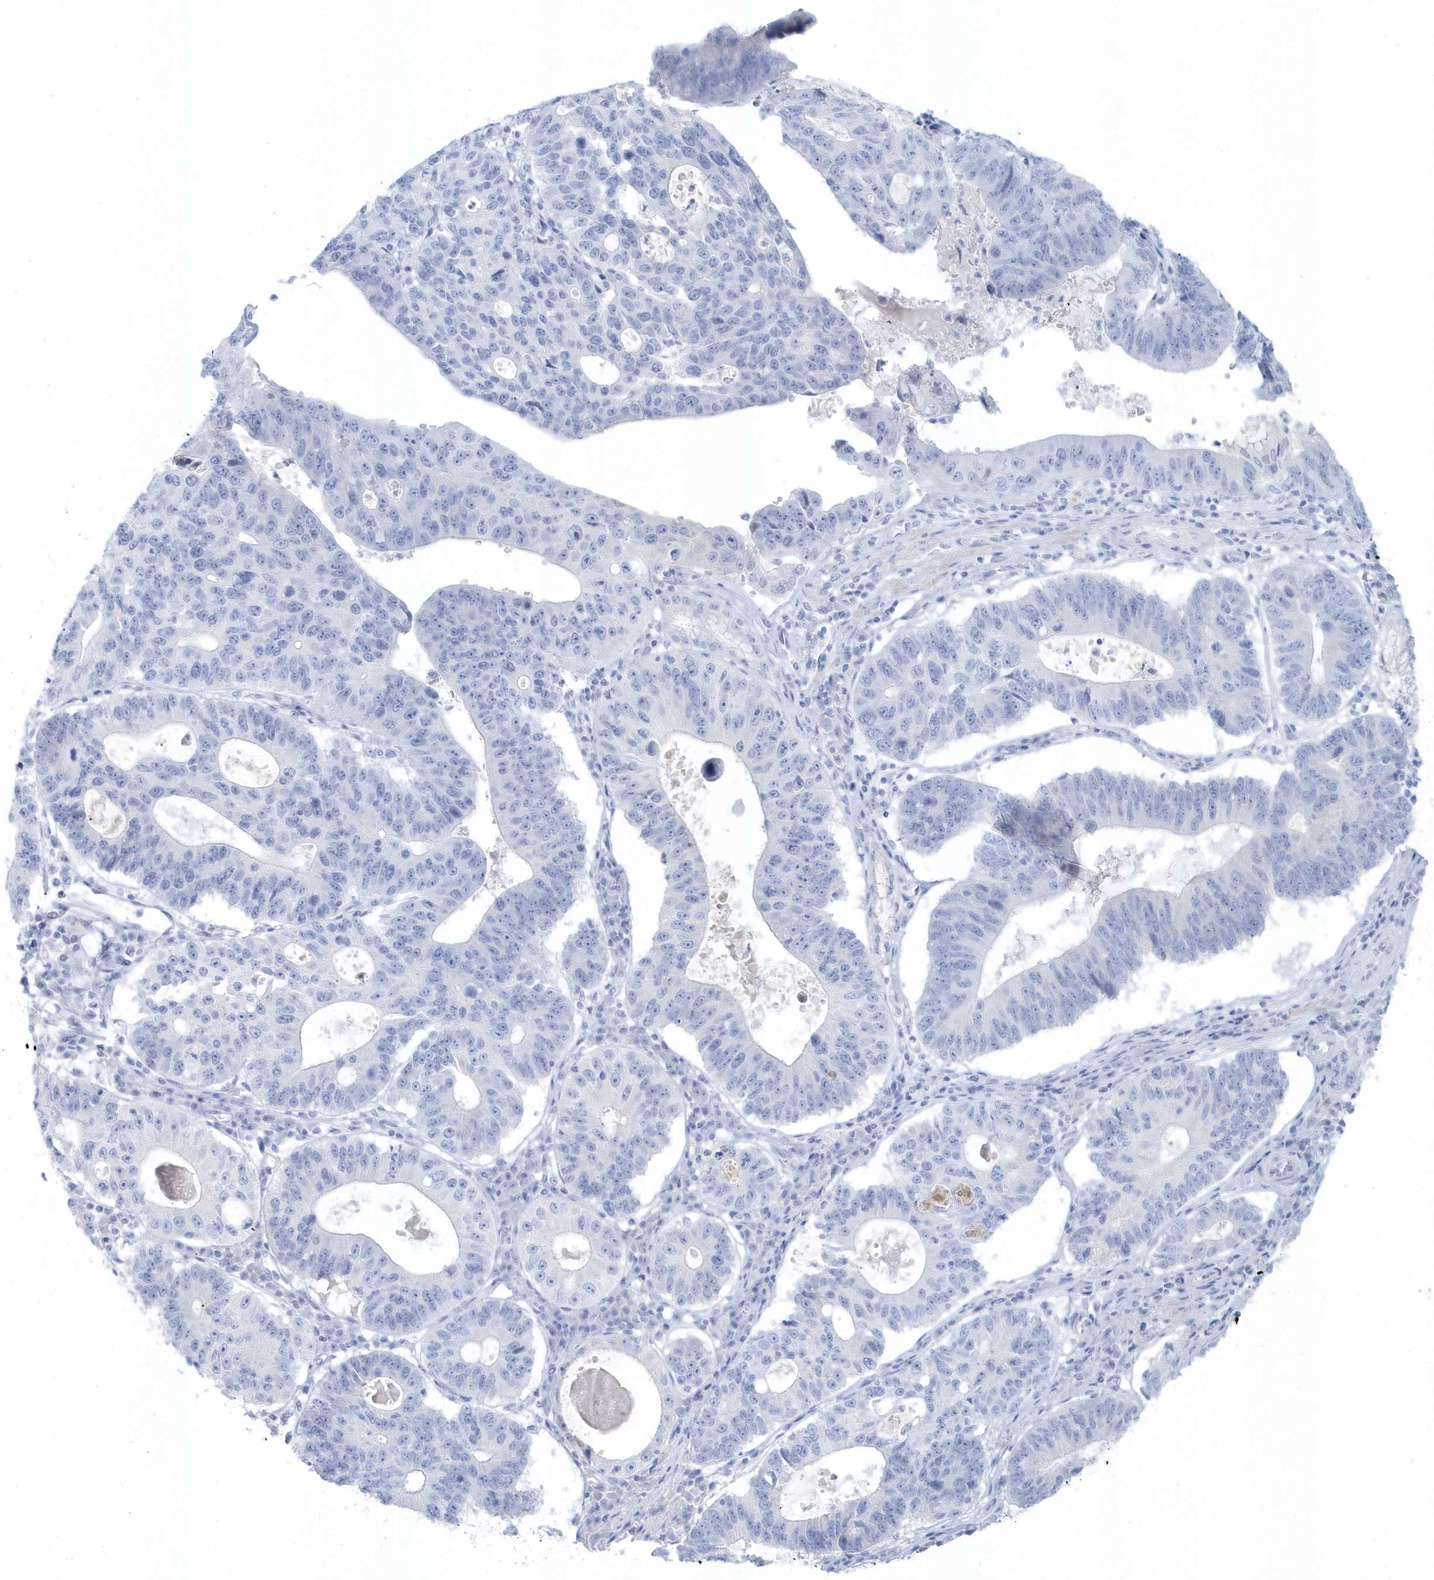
{"staining": {"intensity": "negative", "quantity": "none", "location": "none"}, "tissue": "stomach cancer", "cell_type": "Tumor cells", "image_type": "cancer", "snomed": [{"axis": "morphology", "description": "Adenocarcinoma, NOS"}, {"axis": "topography", "description": "Stomach"}], "caption": "Protein analysis of stomach adenocarcinoma reveals no significant expression in tumor cells.", "gene": "FAM98A", "patient": {"sex": "male", "age": 59}}